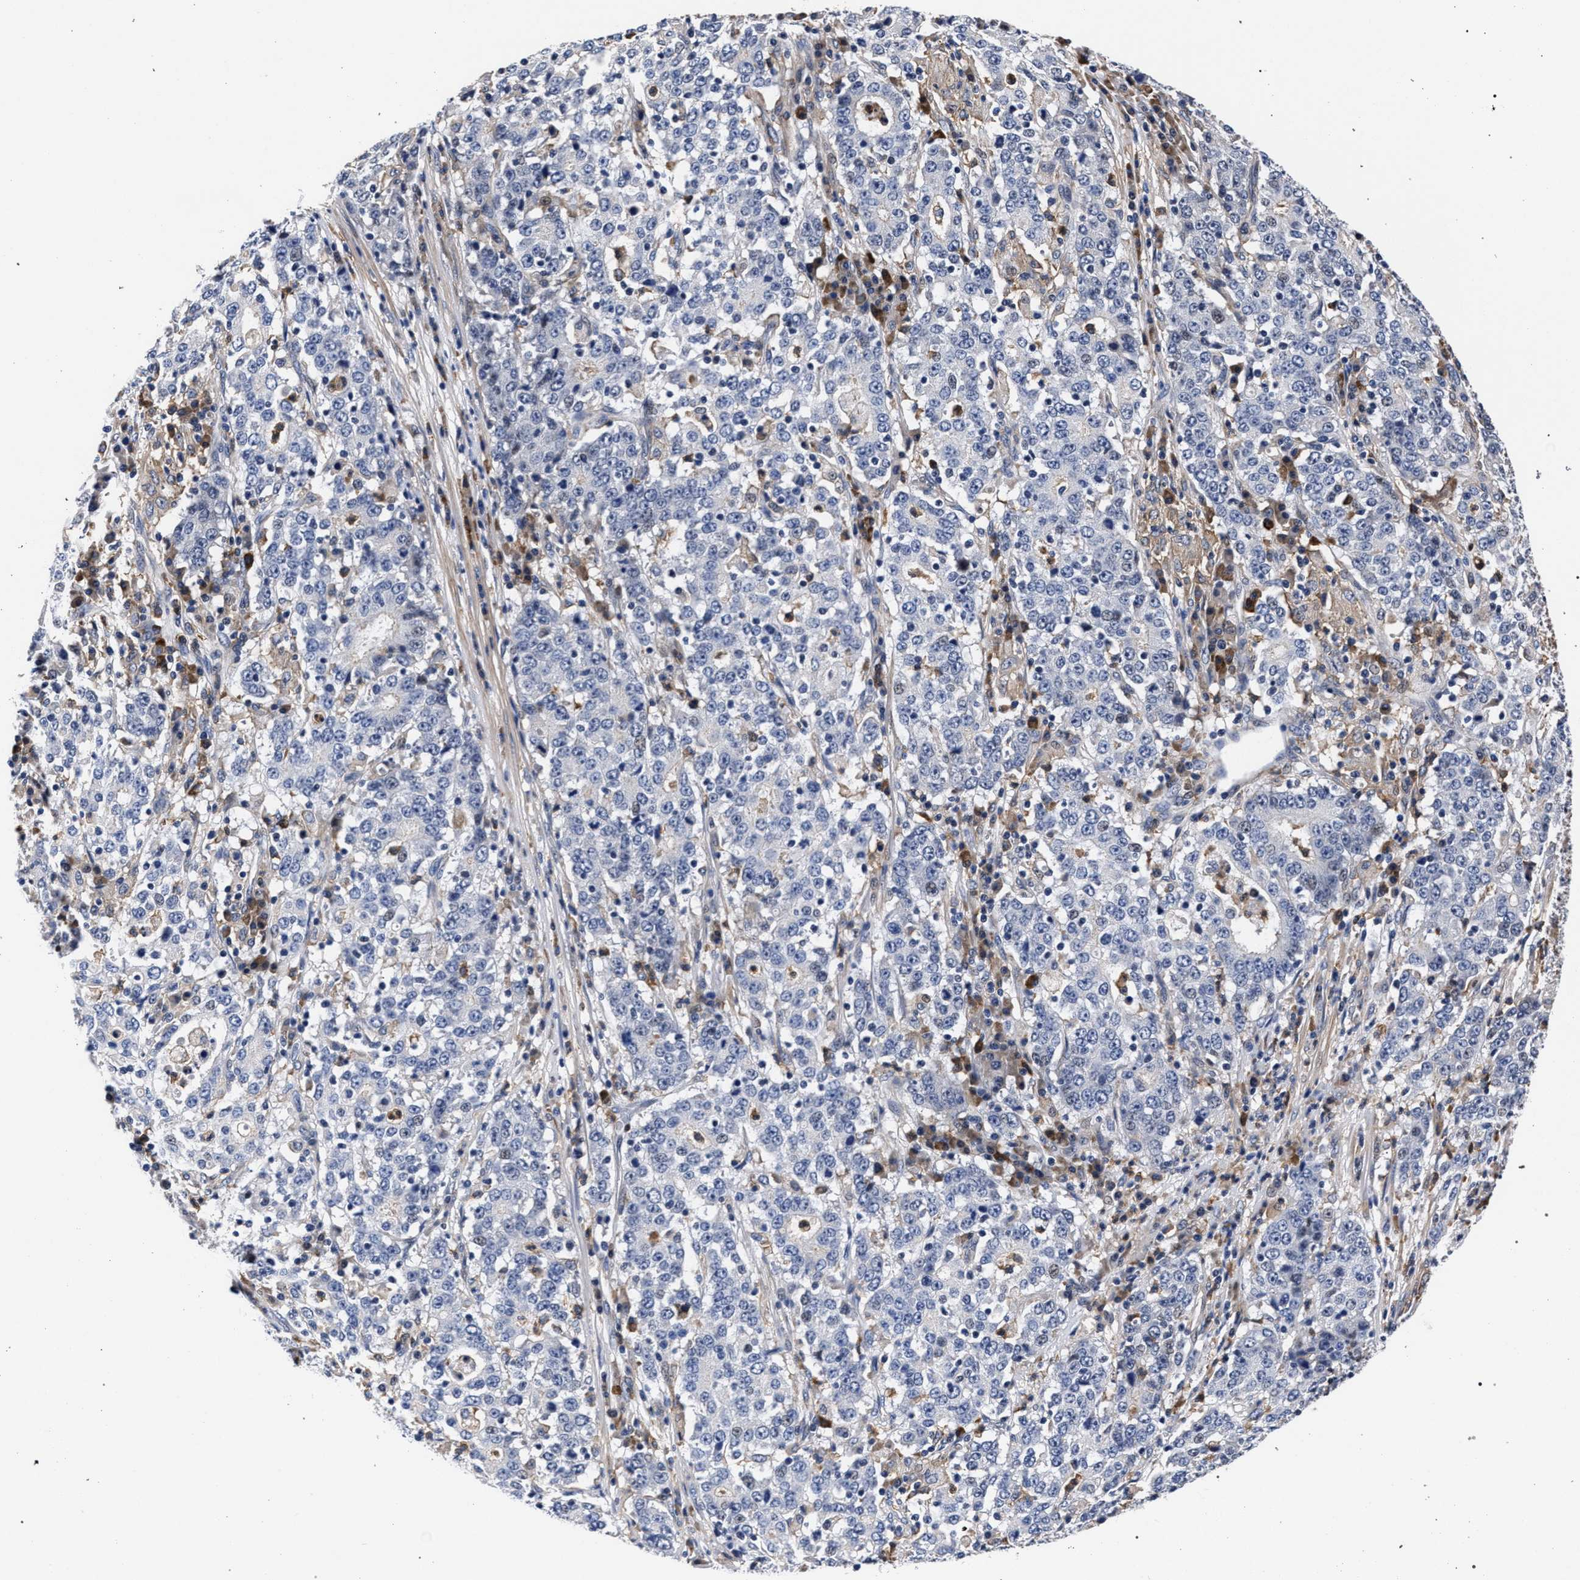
{"staining": {"intensity": "negative", "quantity": "none", "location": "none"}, "tissue": "stomach cancer", "cell_type": "Tumor cells", "image_type": "cancer", "snomed": [{"axis": "morphology", "description": "Adenocarcinoma, NOS"}, {"axis": "topography", "description": "Stomach"}], "caption": "Tumor cells are negative for protein expression in human stomach adenocarcinoma. (Brightfield microscopy of DAB immunohistochemistry (IHC) at high magnification).", "gene": "ZNF462", "patient": {"sex": "male", "age": 59}}